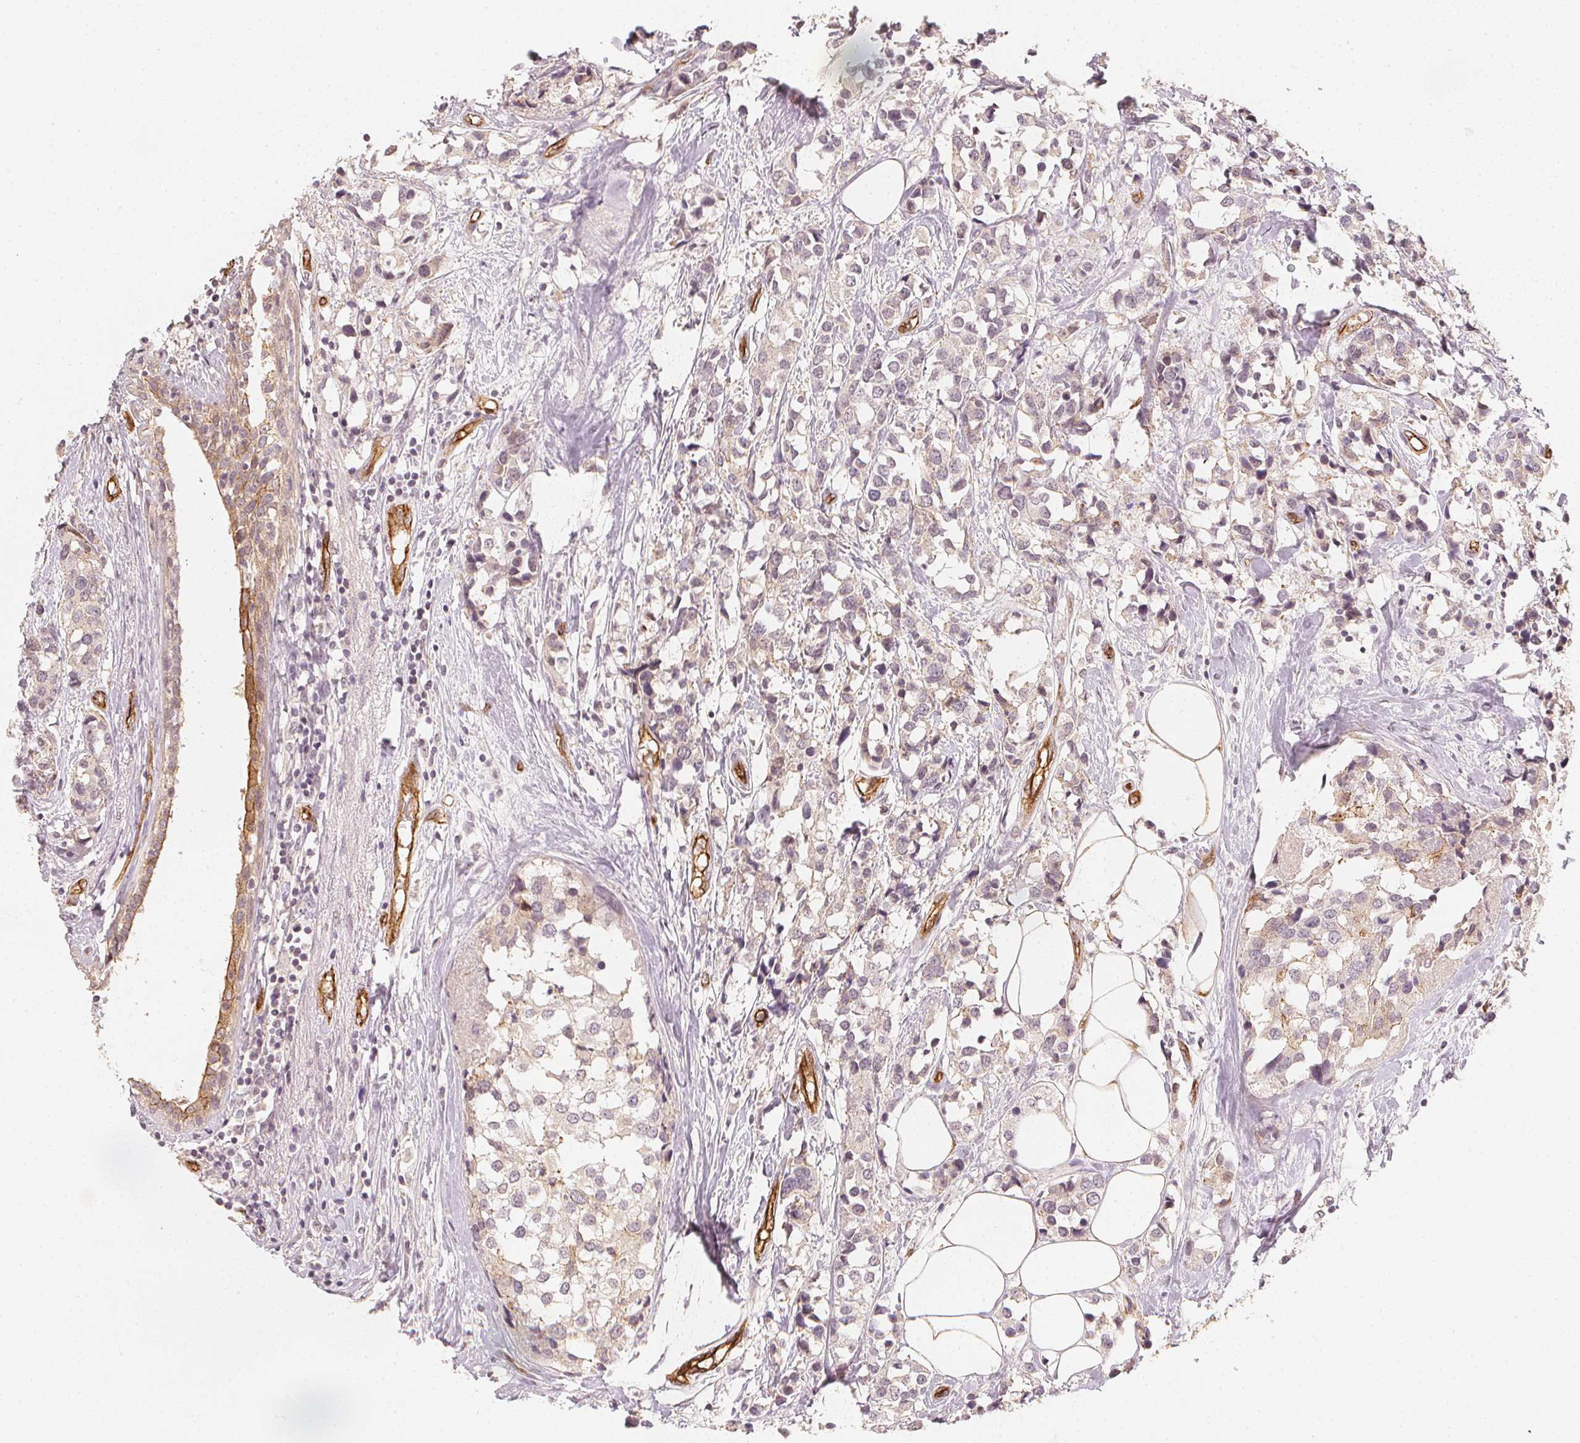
{"staining": {"intensity": "weak", "quantity": "<25%", "location": "cytoplasmic/membranous"}, "tissue": "breast cancer", "cell_type": "Tumor cells", "image_type": "cancer", "snomed": [{"axis": "morphology", "description": "Lobular carcinoma"}, {"axis": "topography", "description": "Breast"}], "caption": "Immunohistochemistry image of neoplastic tissue: breast lobular carcinoma stained with DAB (3,3'-diaminobenzidine) reveals no significant protein staining in tumor cells.", "gene": "CIB1", "patient": {"sex": "female", "age": 59}}